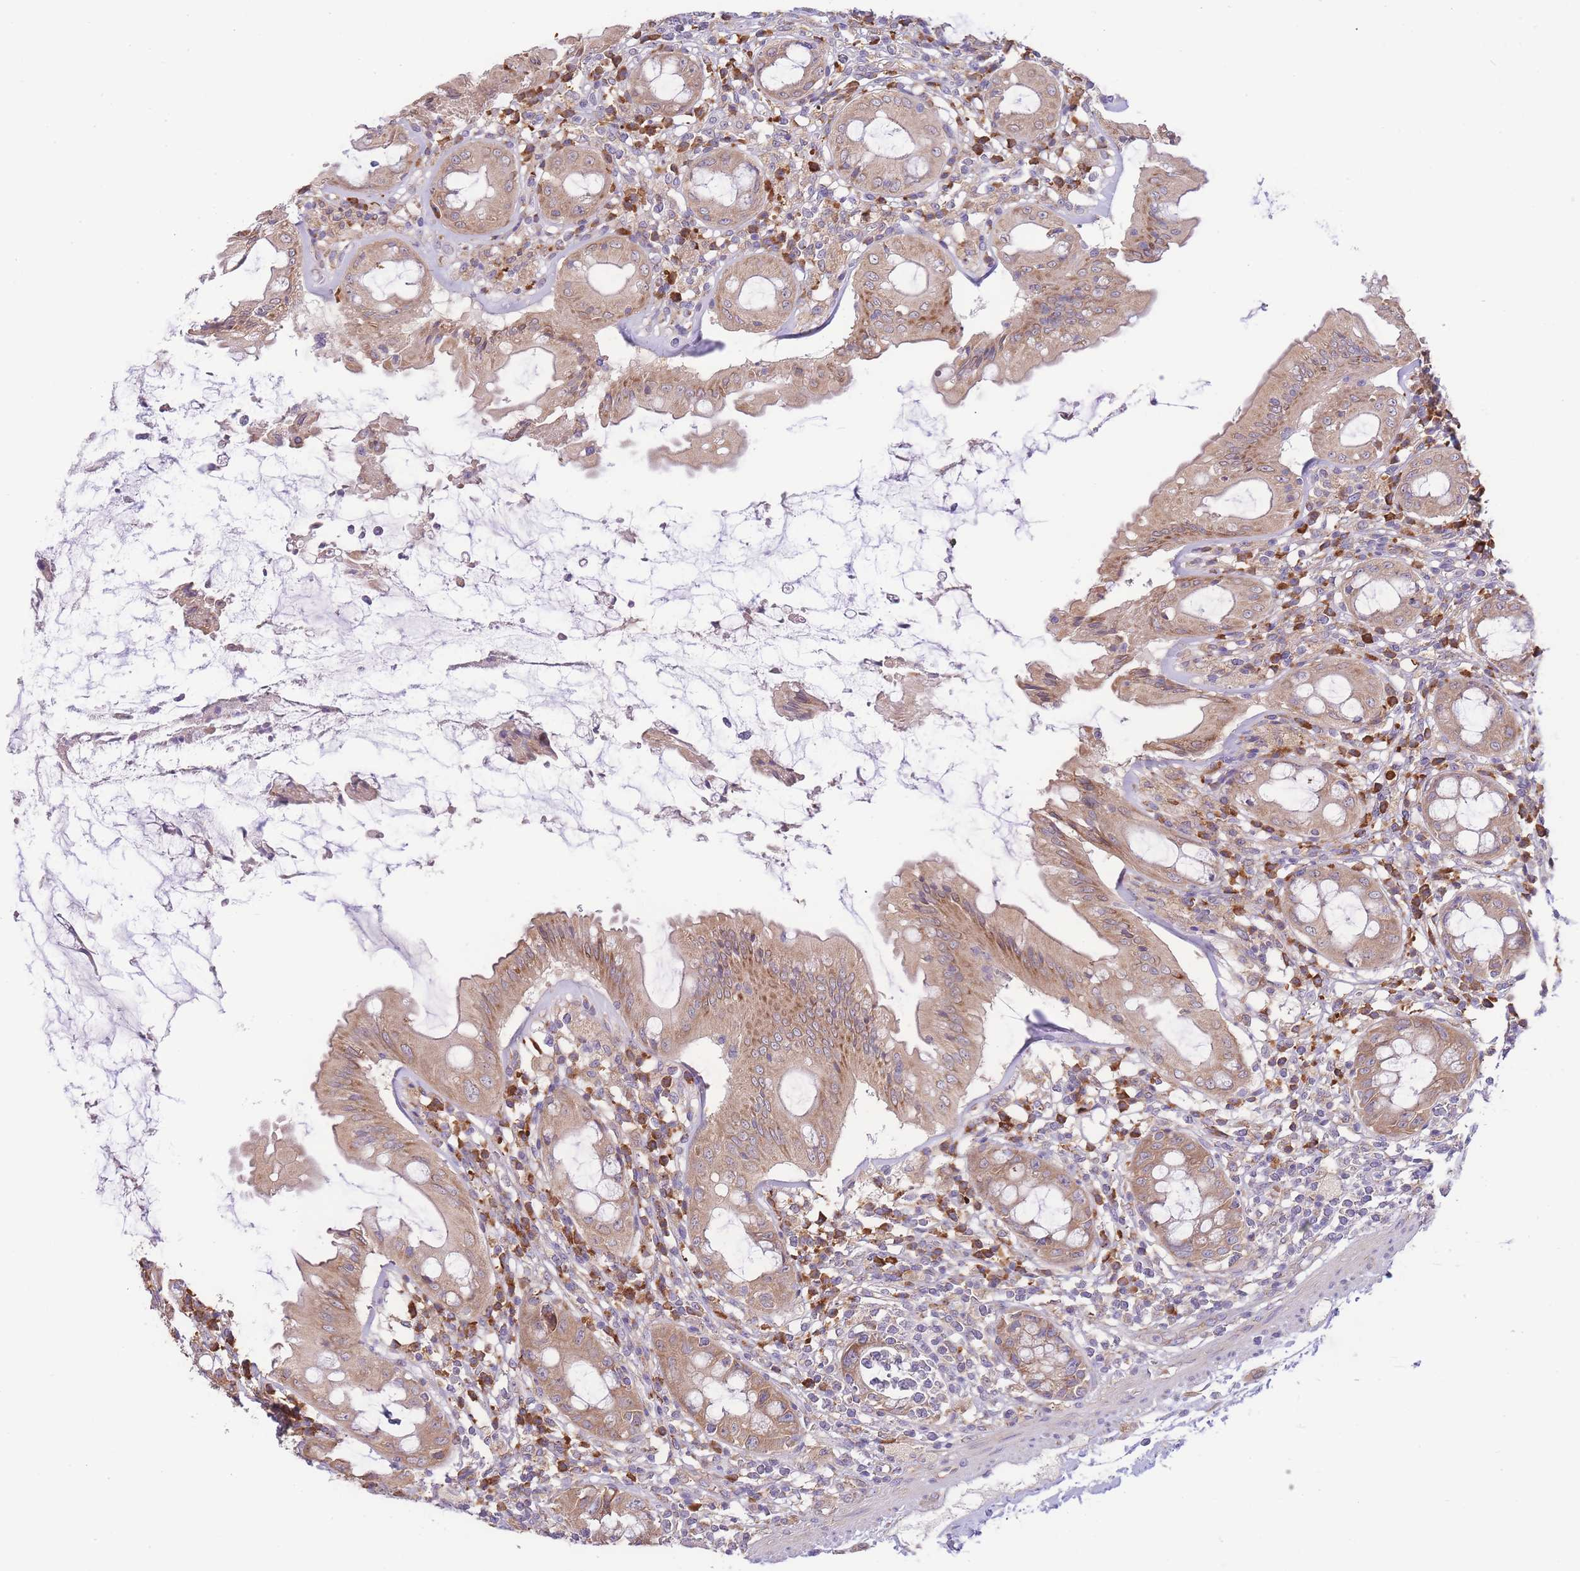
{"staining": {"intensity": "moderate", "quantity": ">75%", "location": "cytoplasmic/membranous"}, "tissue": "rectum", "cell_type": "Glandular cells", "image_type": "normal", "snomed": [{"axis": "morphology", "description": "Normal tissue, NOS"}, {"axis": "topography", "description": "Rectum"}], "caption": "High-power microscopy captured an immunohistochemistry (IHC) photomicrograph of unremarkable rectum, revealing moderate cytoplasmic/membranous expression in about >75% of glandular cells.", "gene": "BEX1", "patient": {"sex": "female", "age": 57}}